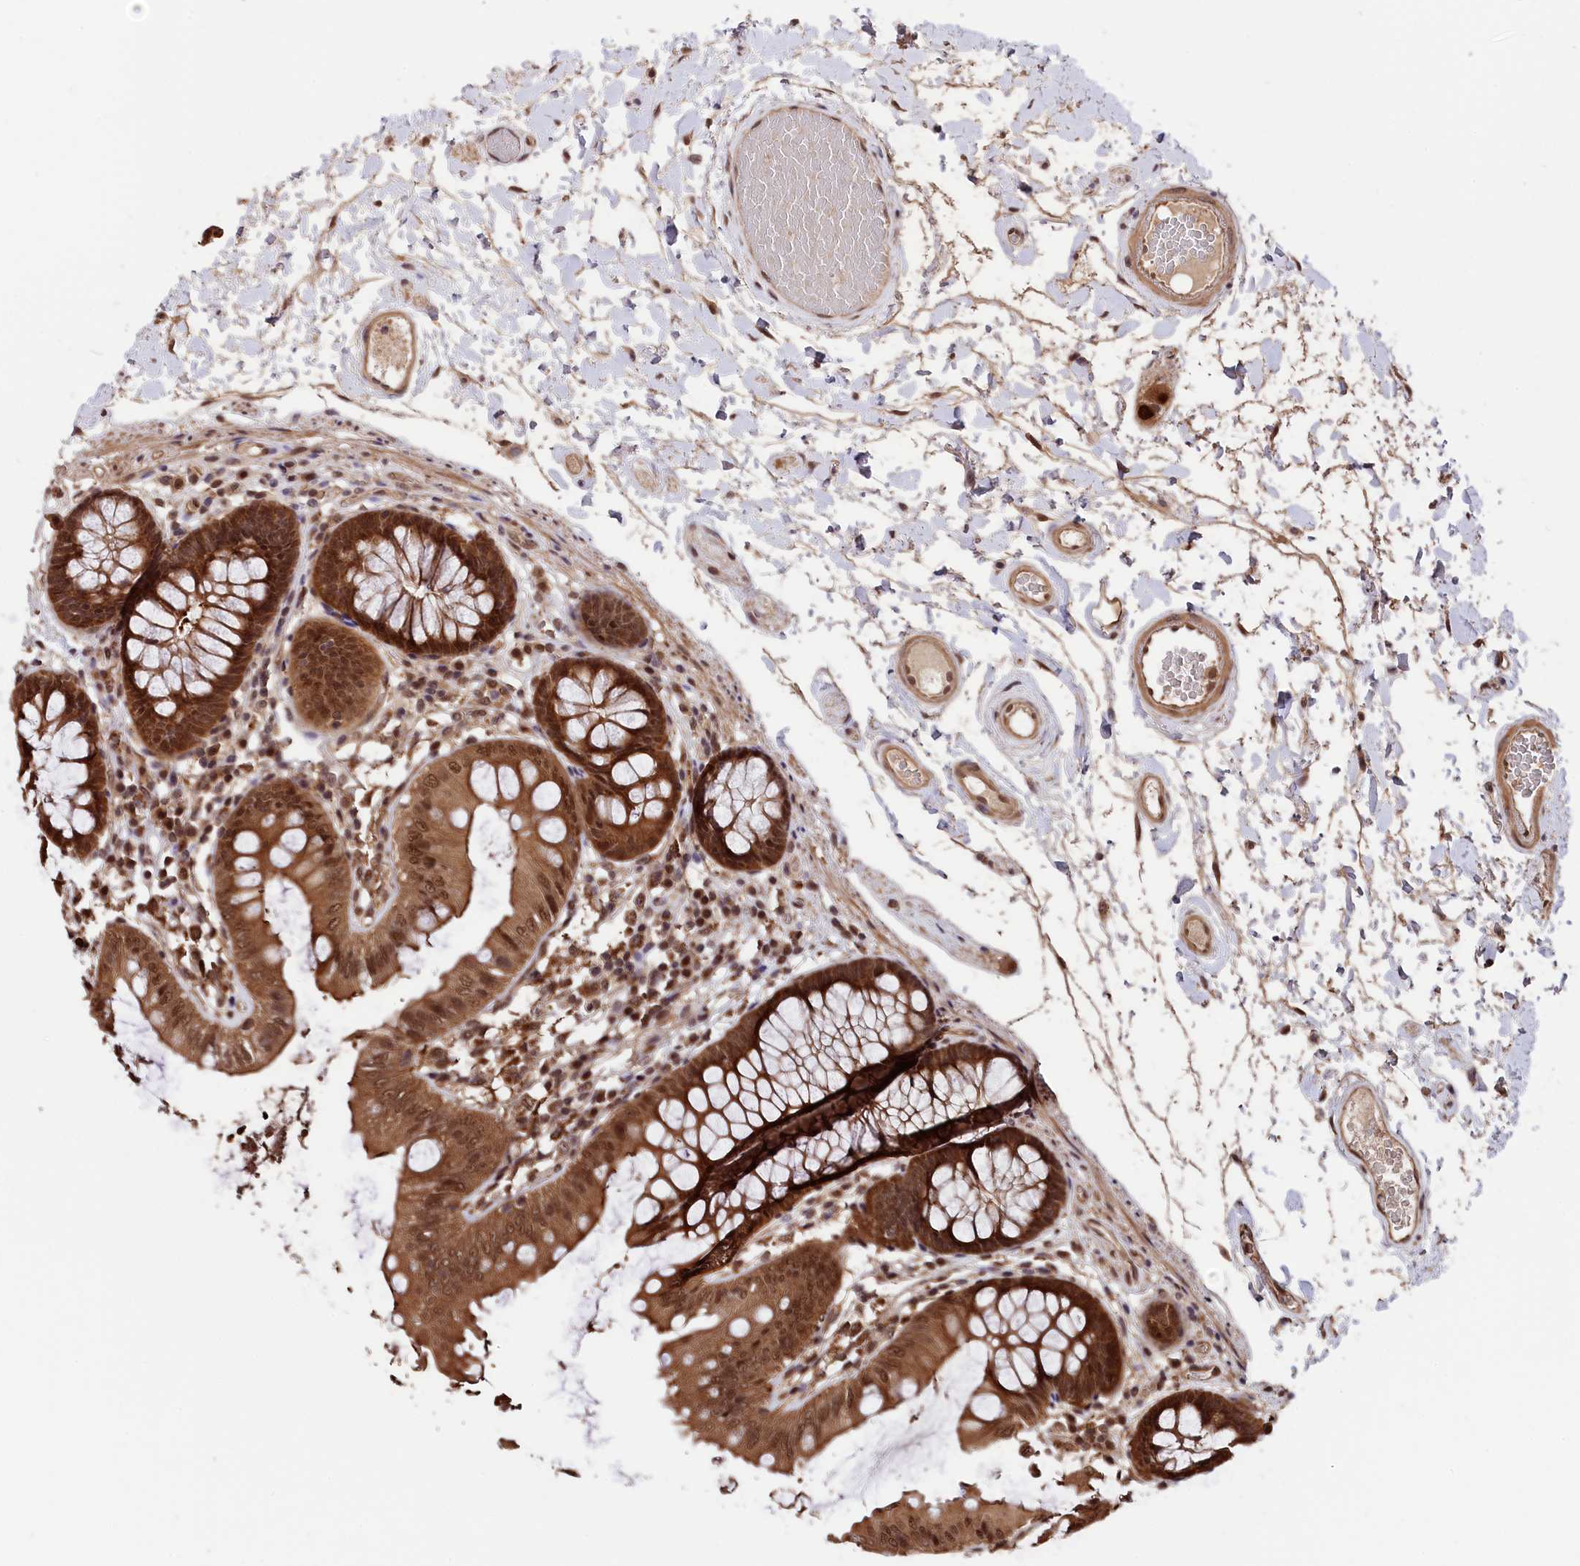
{"staining": {"intensity": "moderate", "quantity": "25%-75%", "location": "cytoplasmic/membranous,nuclear"}, "tissue": "colon", "cell_type": "Endothelial cells", "image_type": "normal", "snomed": [{"axis": "morphology", "description": "Normal tissue, NOS"}, {"axis": "topography", "description": "Colon"}], "caption": "The immunohistochemical stain highlights moderate cytoplasmic/membranous,nuclear positivity in endothelial cells of normal colon. (DAB (3,3'-diaminobenzidine) IHC with brightfield microscopy, high magnification).", "gene": "ADRM1", "patient": {"sex": "male", "age": 84}}